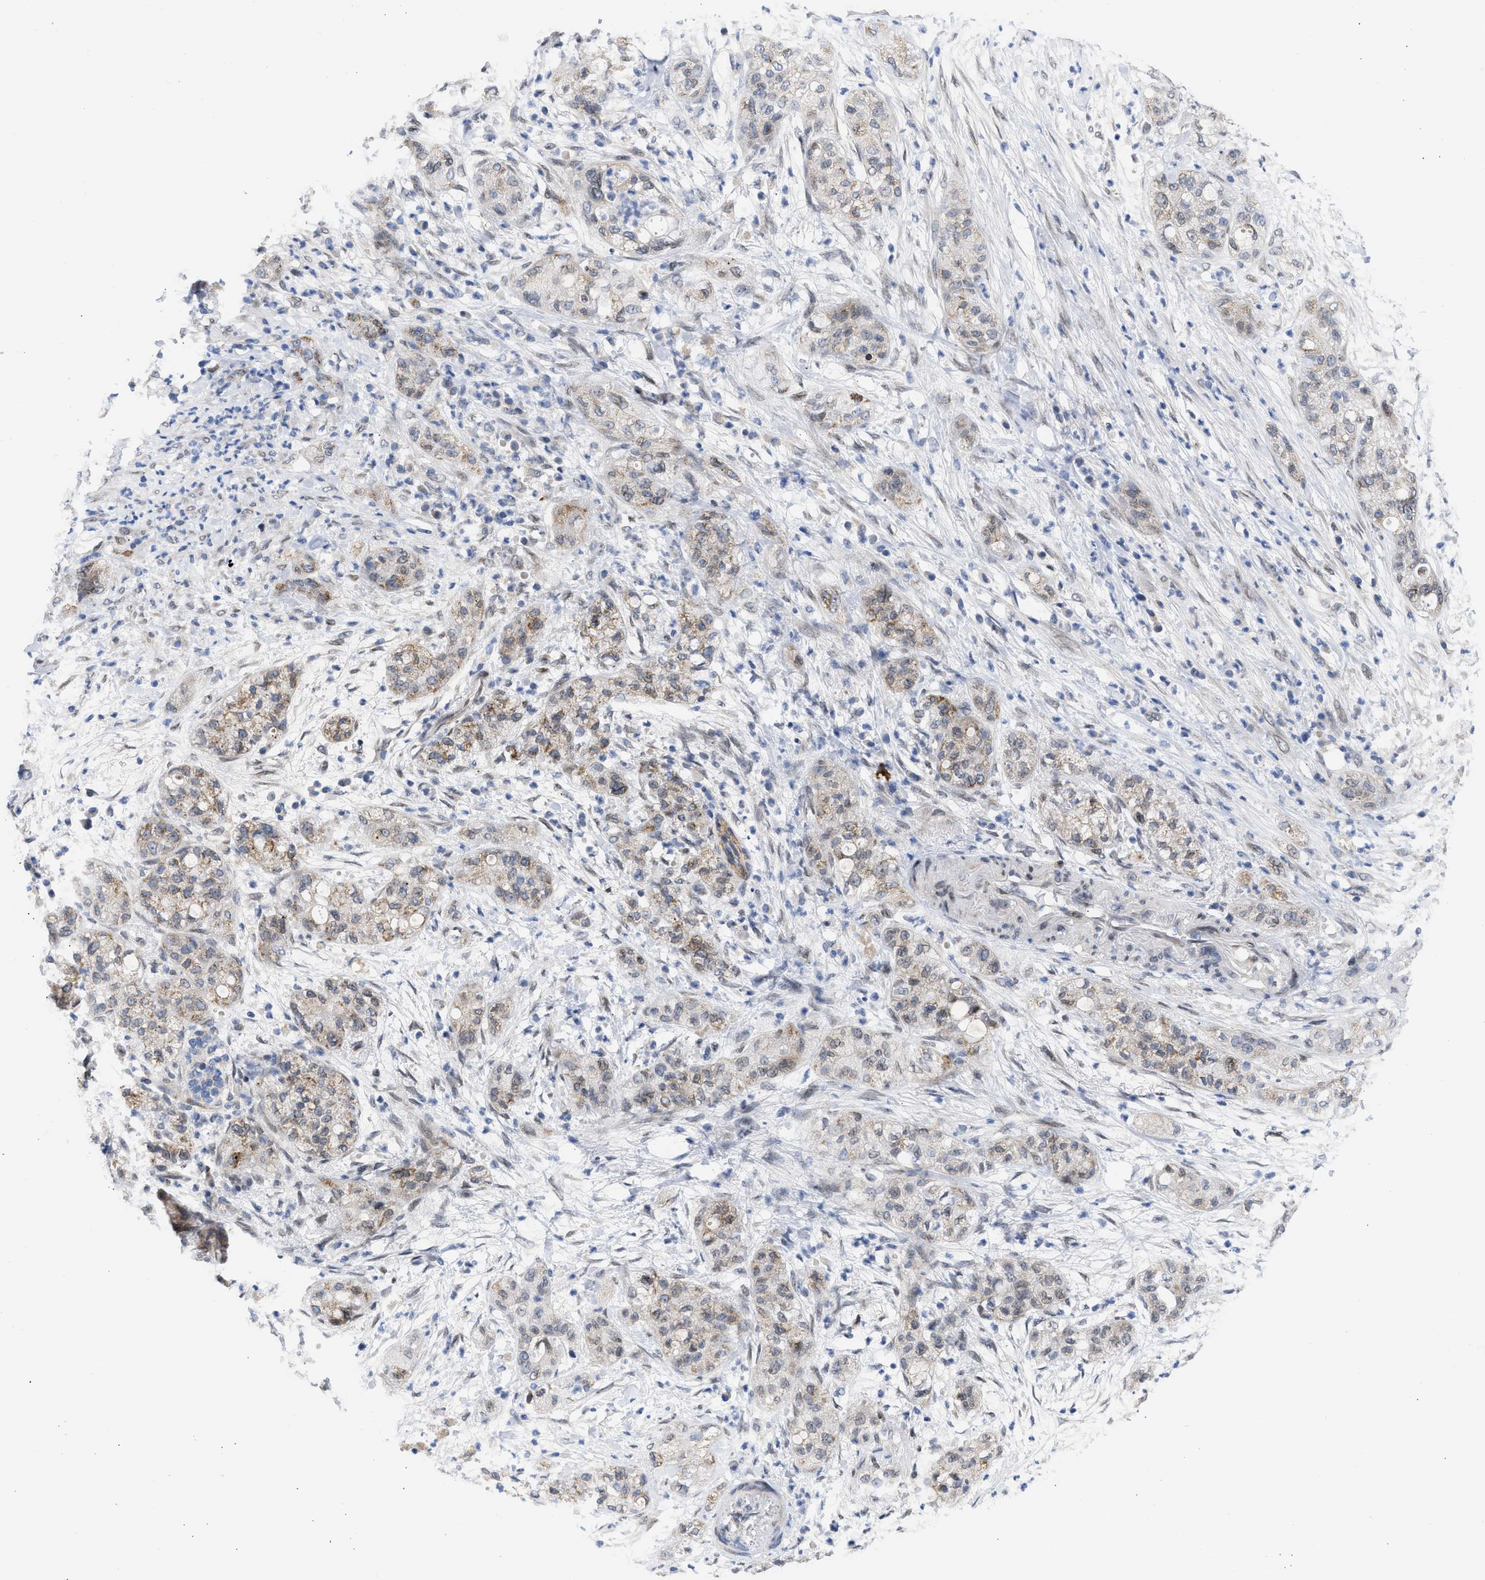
{"staining": {"intensity": "weak", "quantity": "25%-75%", "location": "cytoplasmic/membranous"}, "tissue": "pancreatic cancer", "cell_type": "Tumor cells", "image_type": "cancer", "snomed": [{"axis": "morphology", "description": "Adenocarcinoma, NOS"}, {"axis": "topography", "description": "Pancreas"}], "caption": "Approximately 25%-75% of tumor cells in pancreatic adenocarcinoma show weak cytoplasmic/membranous protein positivity as visualized by brown immunohistochemical staining.", "gene": "NUP35", "patient": {"sex": "female", "age": 78}}